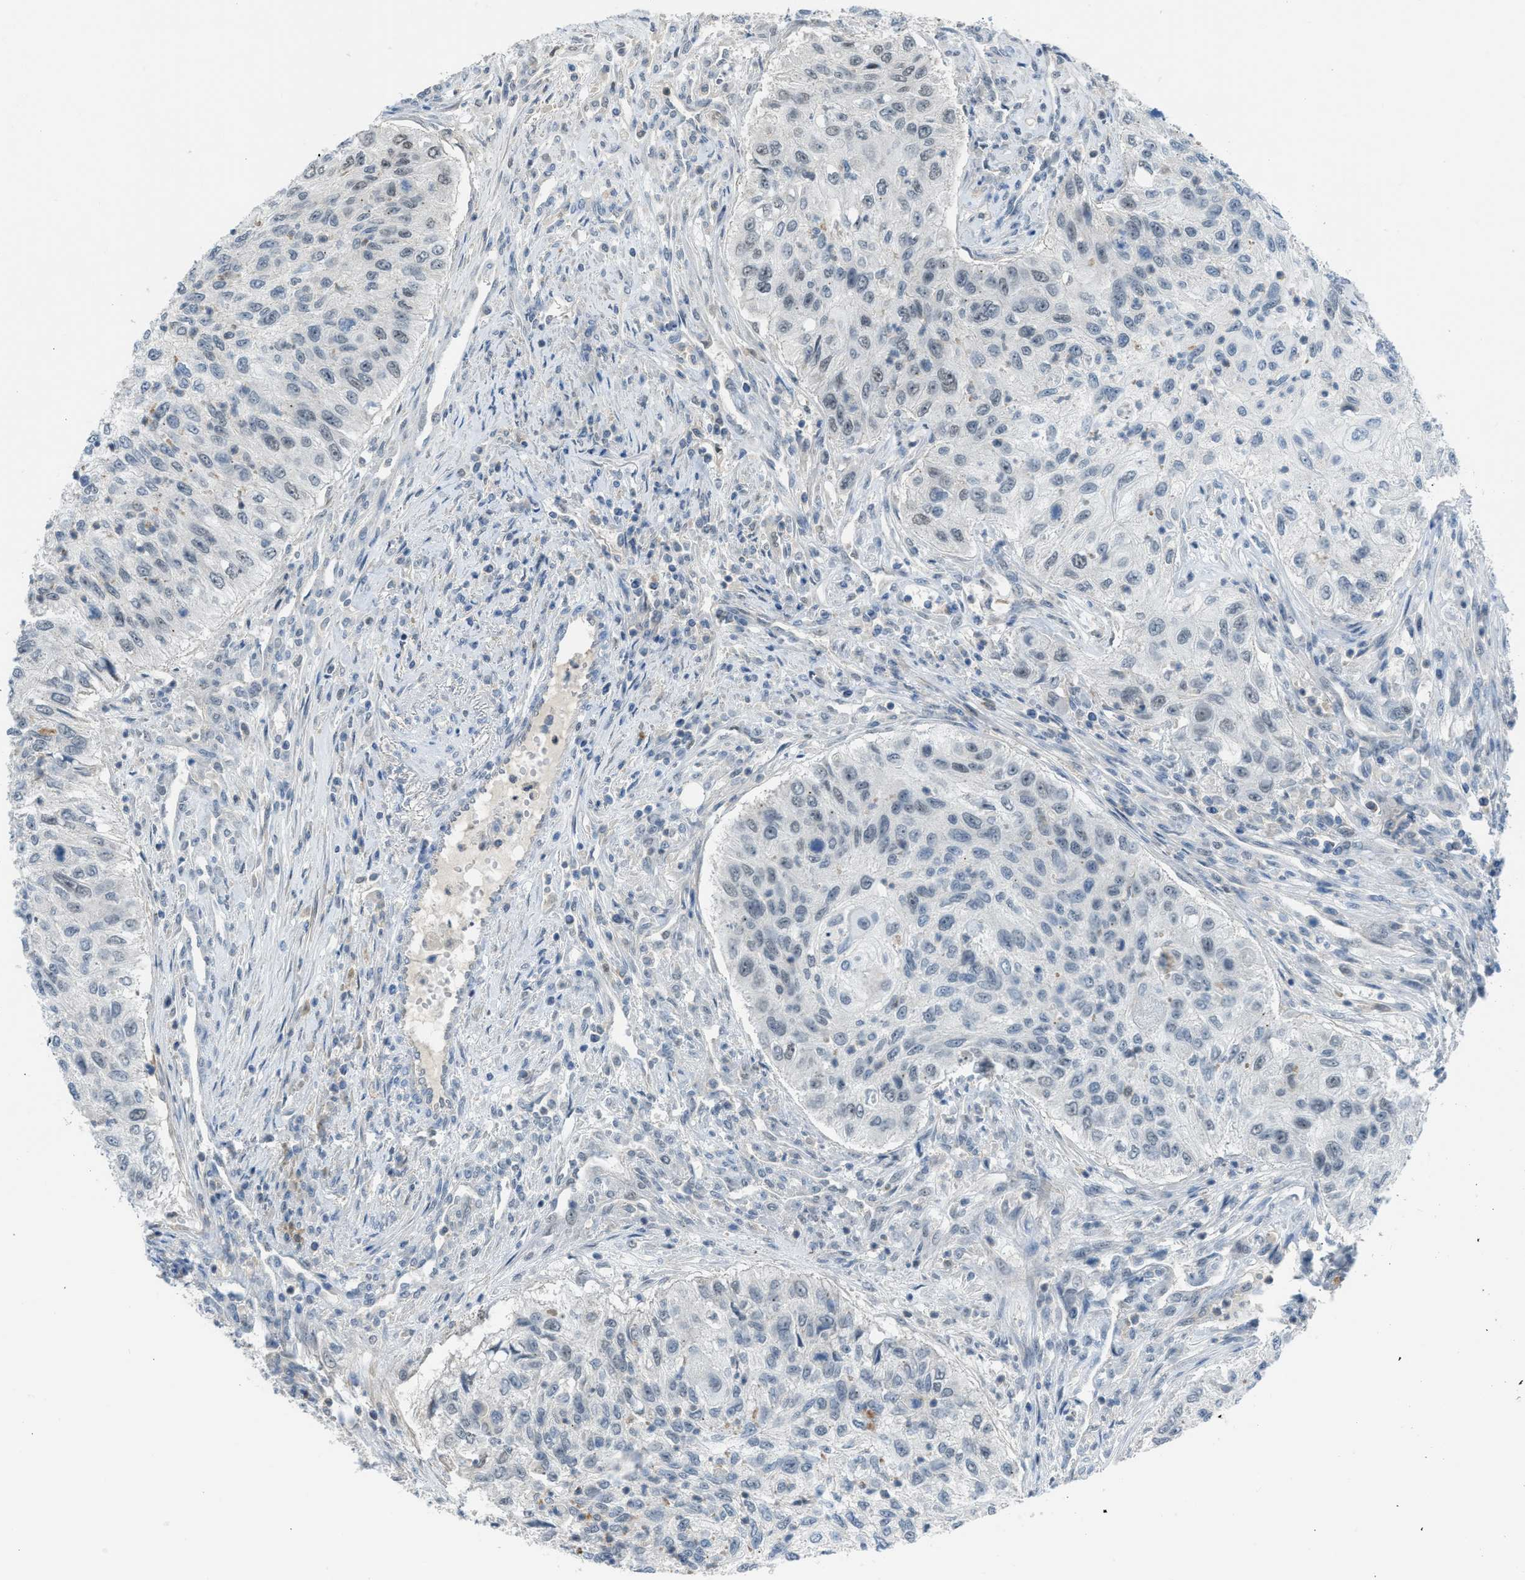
{"staining": {"intensity": "negative", "quantity": "none", "location": "none"}, "tissue": "urothelial cancer", "cell_type": "Tumor cells", "image_type": "cancer", "snomed": [{"axis": "morphology", "description": "Urothelial carcinoma, High grade"}, {"axis": "topography", "description": "Urinary bladder"}], "caption": "Photomicrograph shows no significant protein positivity in tumor cells of urothelial carcinoma (high-grade).", "gene": "TTBK2", "patient": {"sex": "female", "age": 60}}